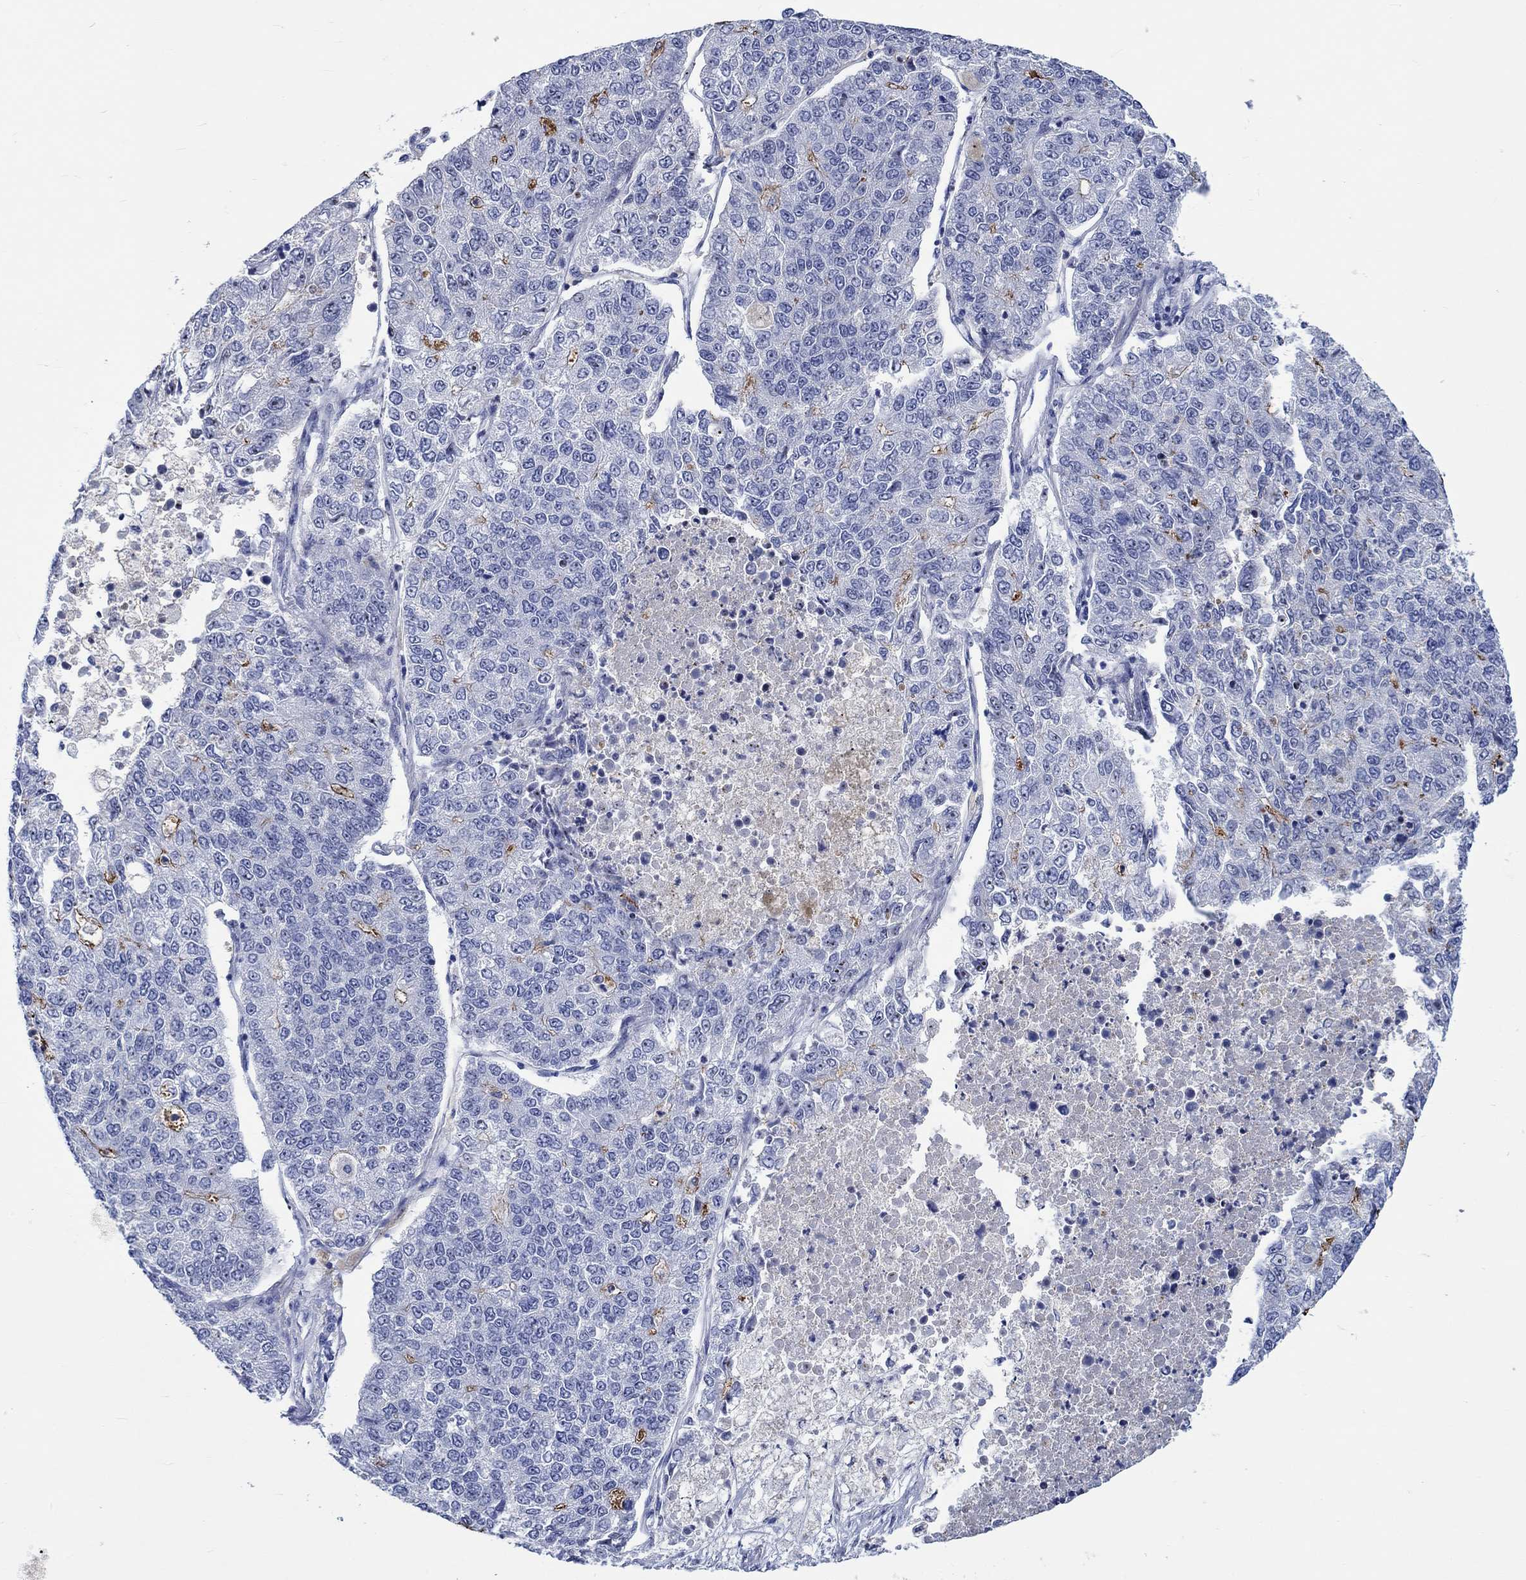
{"staining": {"intensity": "moderate", "quantity": "<25%", "location": "cytoplasmic/membranous"}, "tissue": "lung cancer", "cell_type": "Tumor cells", "image_type": "cancer", "snomed": [{"axis": "morphology", "description": "Adenocarcinoma, NOS"}, {"axis": "topography", "description": "Lung"}], "caption": "Protein staining by IHC shows moderate cytoplasmic/membranous expression in approximately <25% of tumor cells in lung cancer (adenocarcinoma). Immunohistochemistry stains the protein of interest in brown and the nuclei are stained blue.", "gene": "ZNF446", "patient": {"sex": "male", "age": 49}}